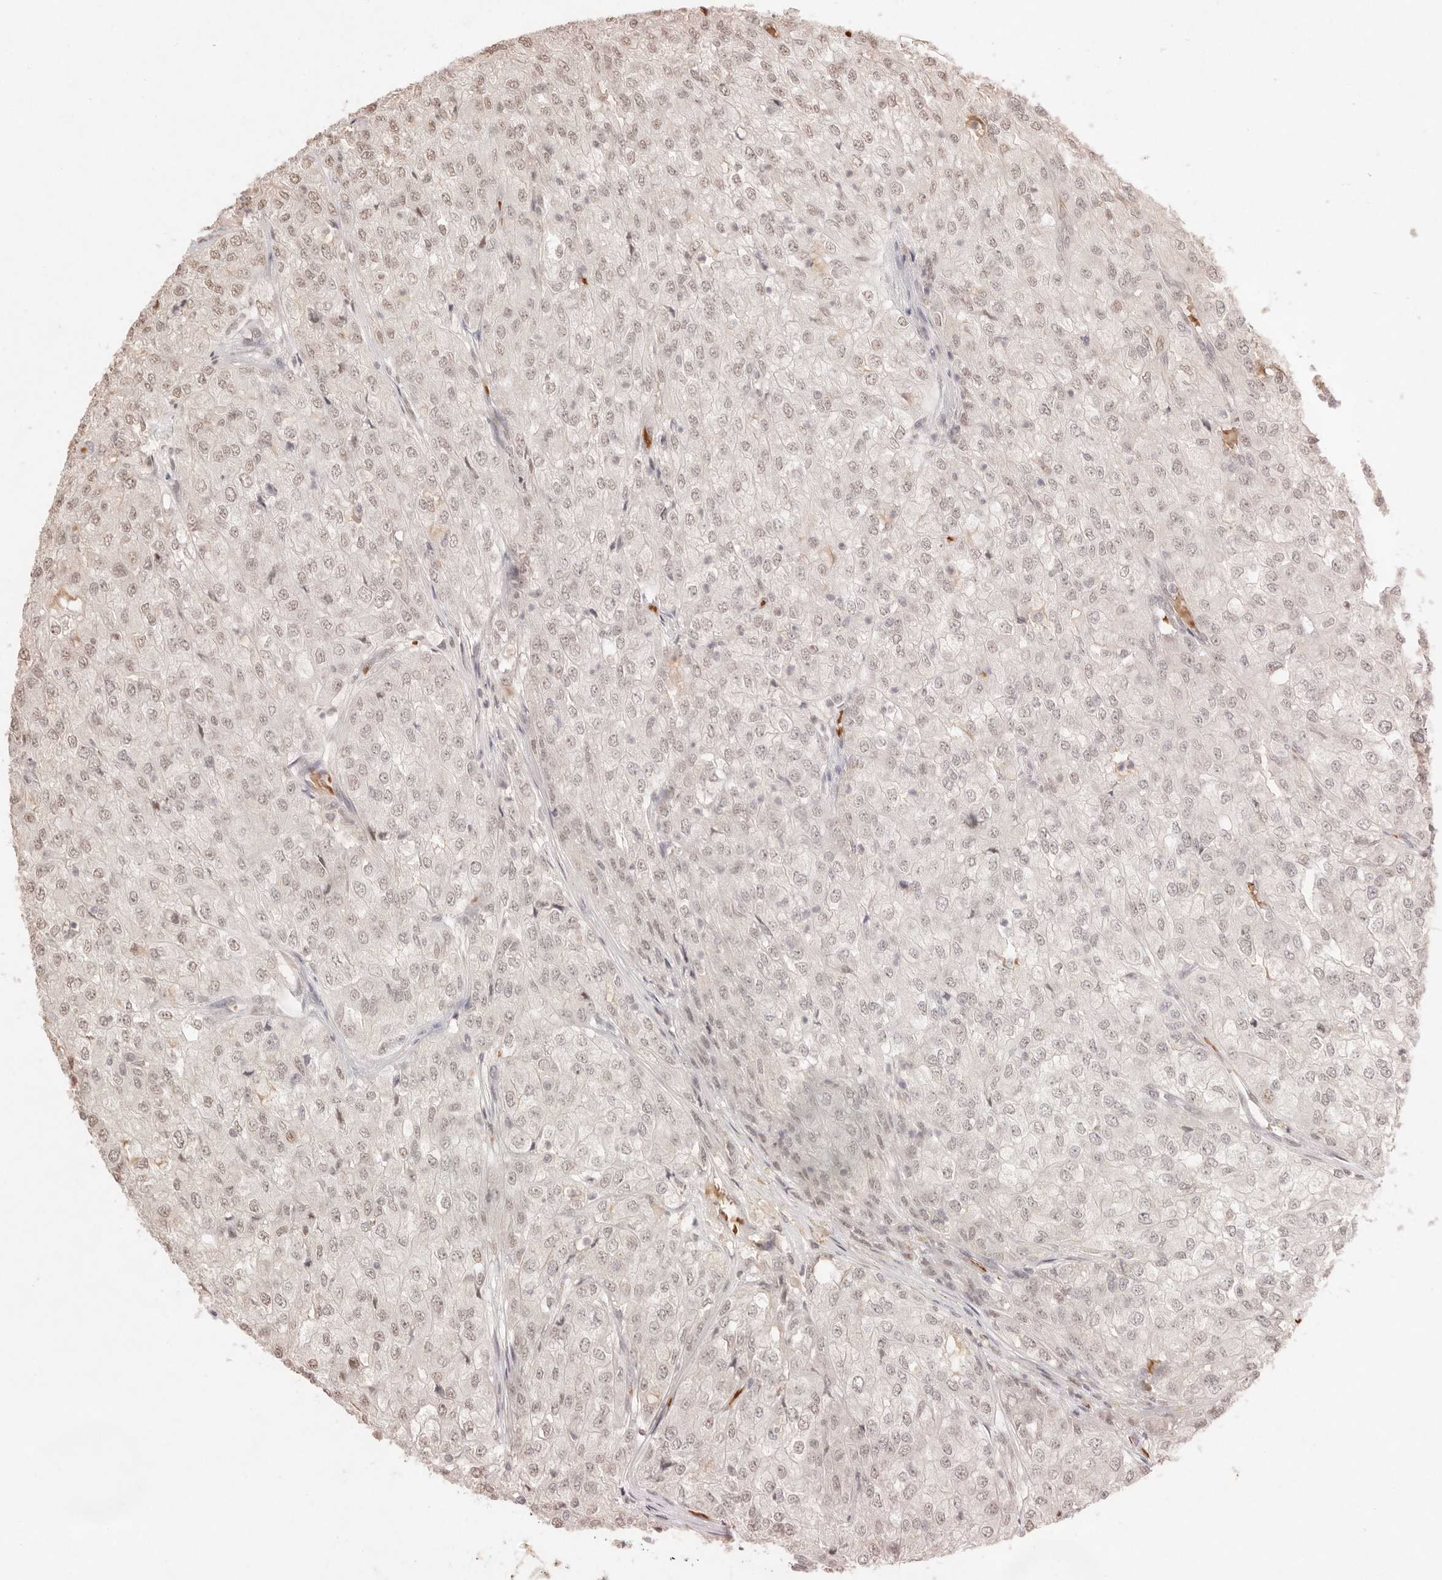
{"staining": {"intensity": "weak", "quantity": ">75%", "location": "nuclear"}, "tissue": "renal cancer", "cell_type": "Tumor cells", "image_type": "cancer", "snomed": [{"axis": "morphology", "description": "Adenocarcinoma, NOS"}, {"axis": "topography", "description": "Kidney"}], "caption": "Weak nuclear expression is seen in about >75% of tumor cells in renal cancer (adenocarcinoma). (DAB IHC with brightfield microscopy, high magnification).", "gene": "MEP1A", "patient": {"sex": "female", "age": 54}}